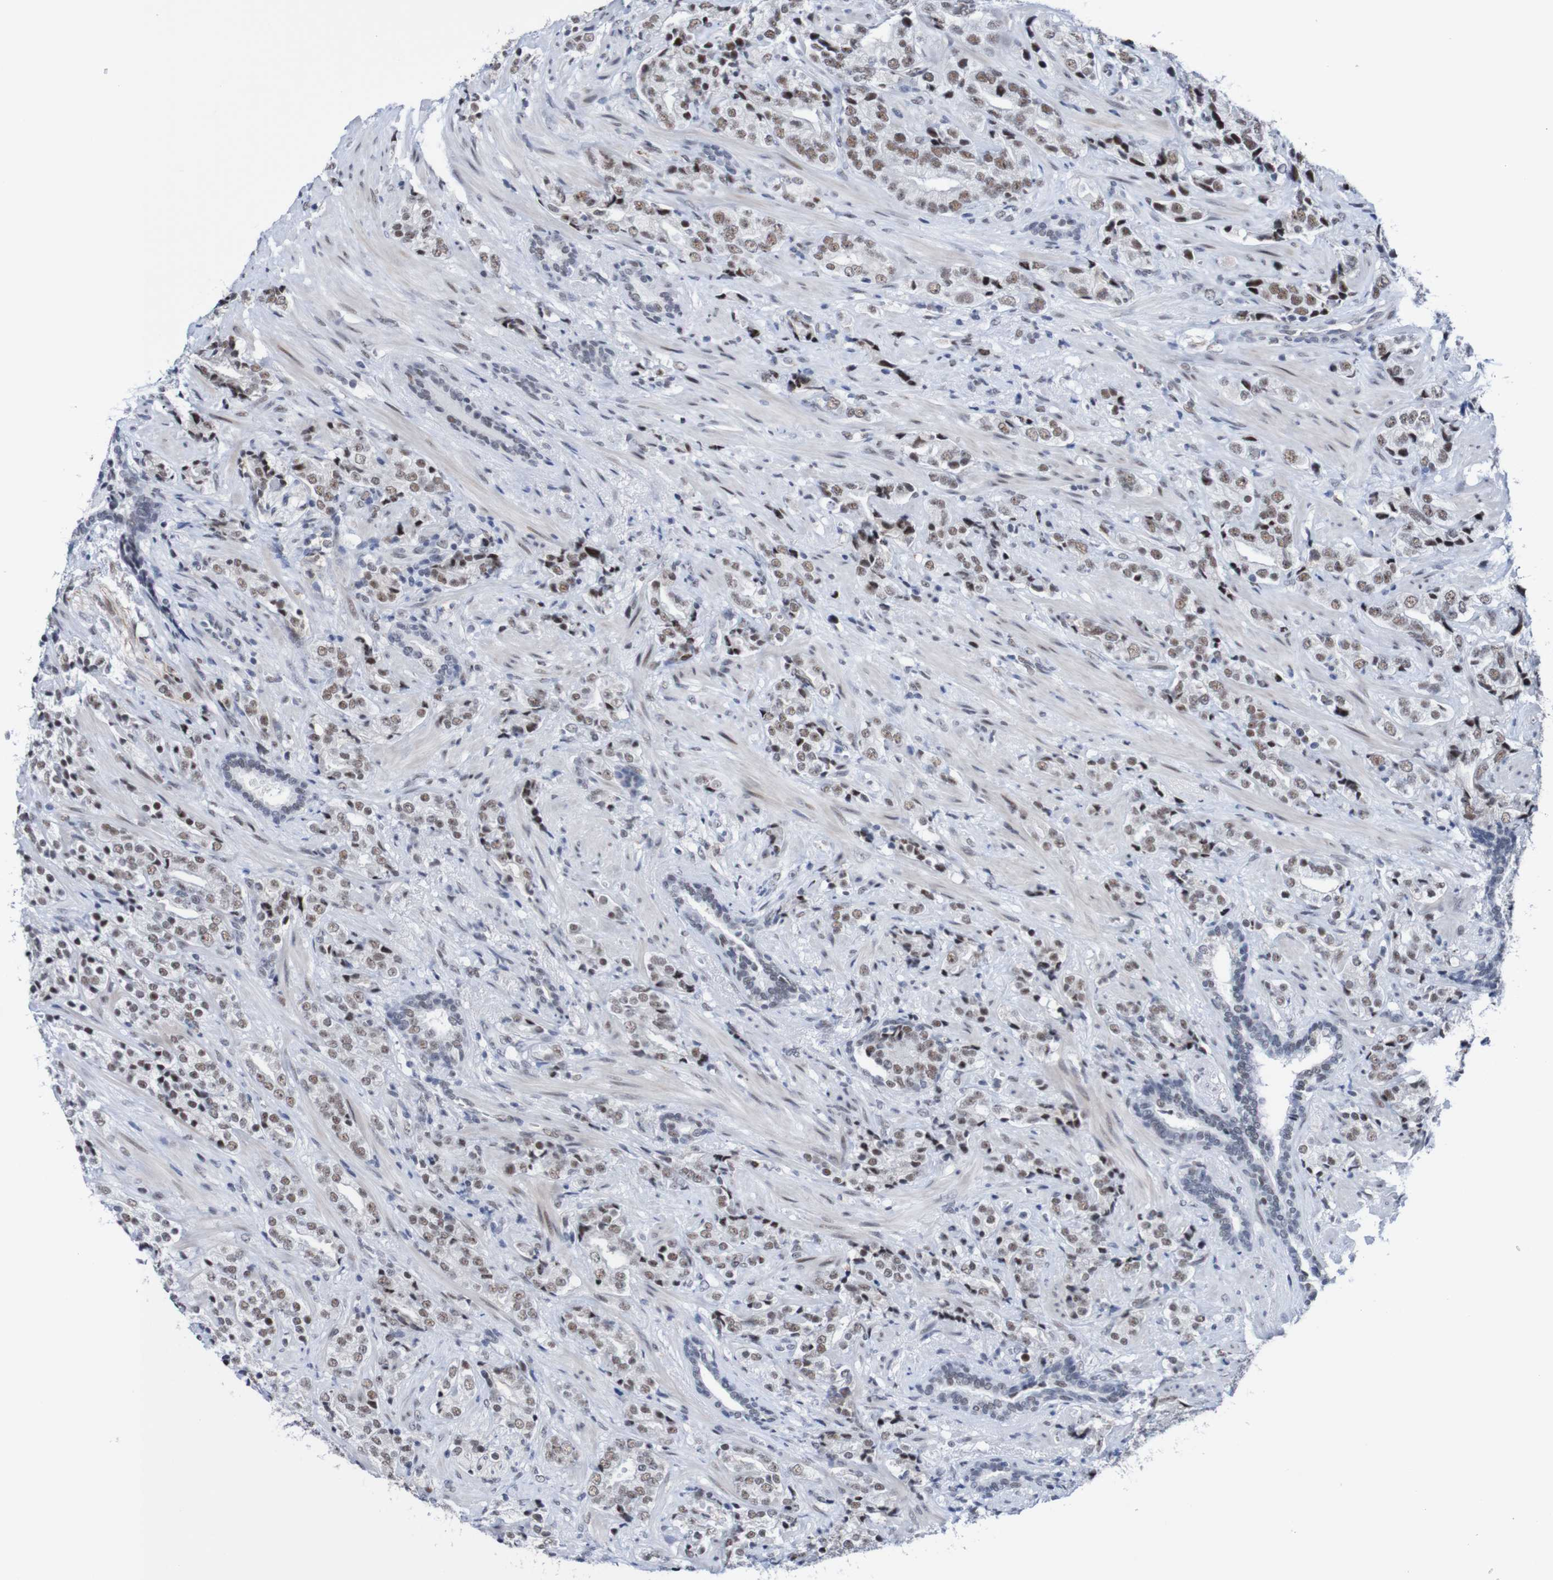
{"staining": {"intensity": "moderate", "quantity": "<25%", "location": "nuclear"}, "tissue": "prostate cancer", "cell_type": "Tumor cells", "image_type": "cancer", "snomed": [{"axis": "morphology", "description": "Adenocarcinoma, High grade"}, {"axis": "topography", "description": "Prostate"}], "caption": "Immunohistochemical staining of human prostate cancer (adenocarcinoma (high-grade)) demonstrates low levels of moderate nuclear staining in approximately <25% of tumor cells.", "gene": "CDC5L", "patient": {"sex": "male", "age": 71}}